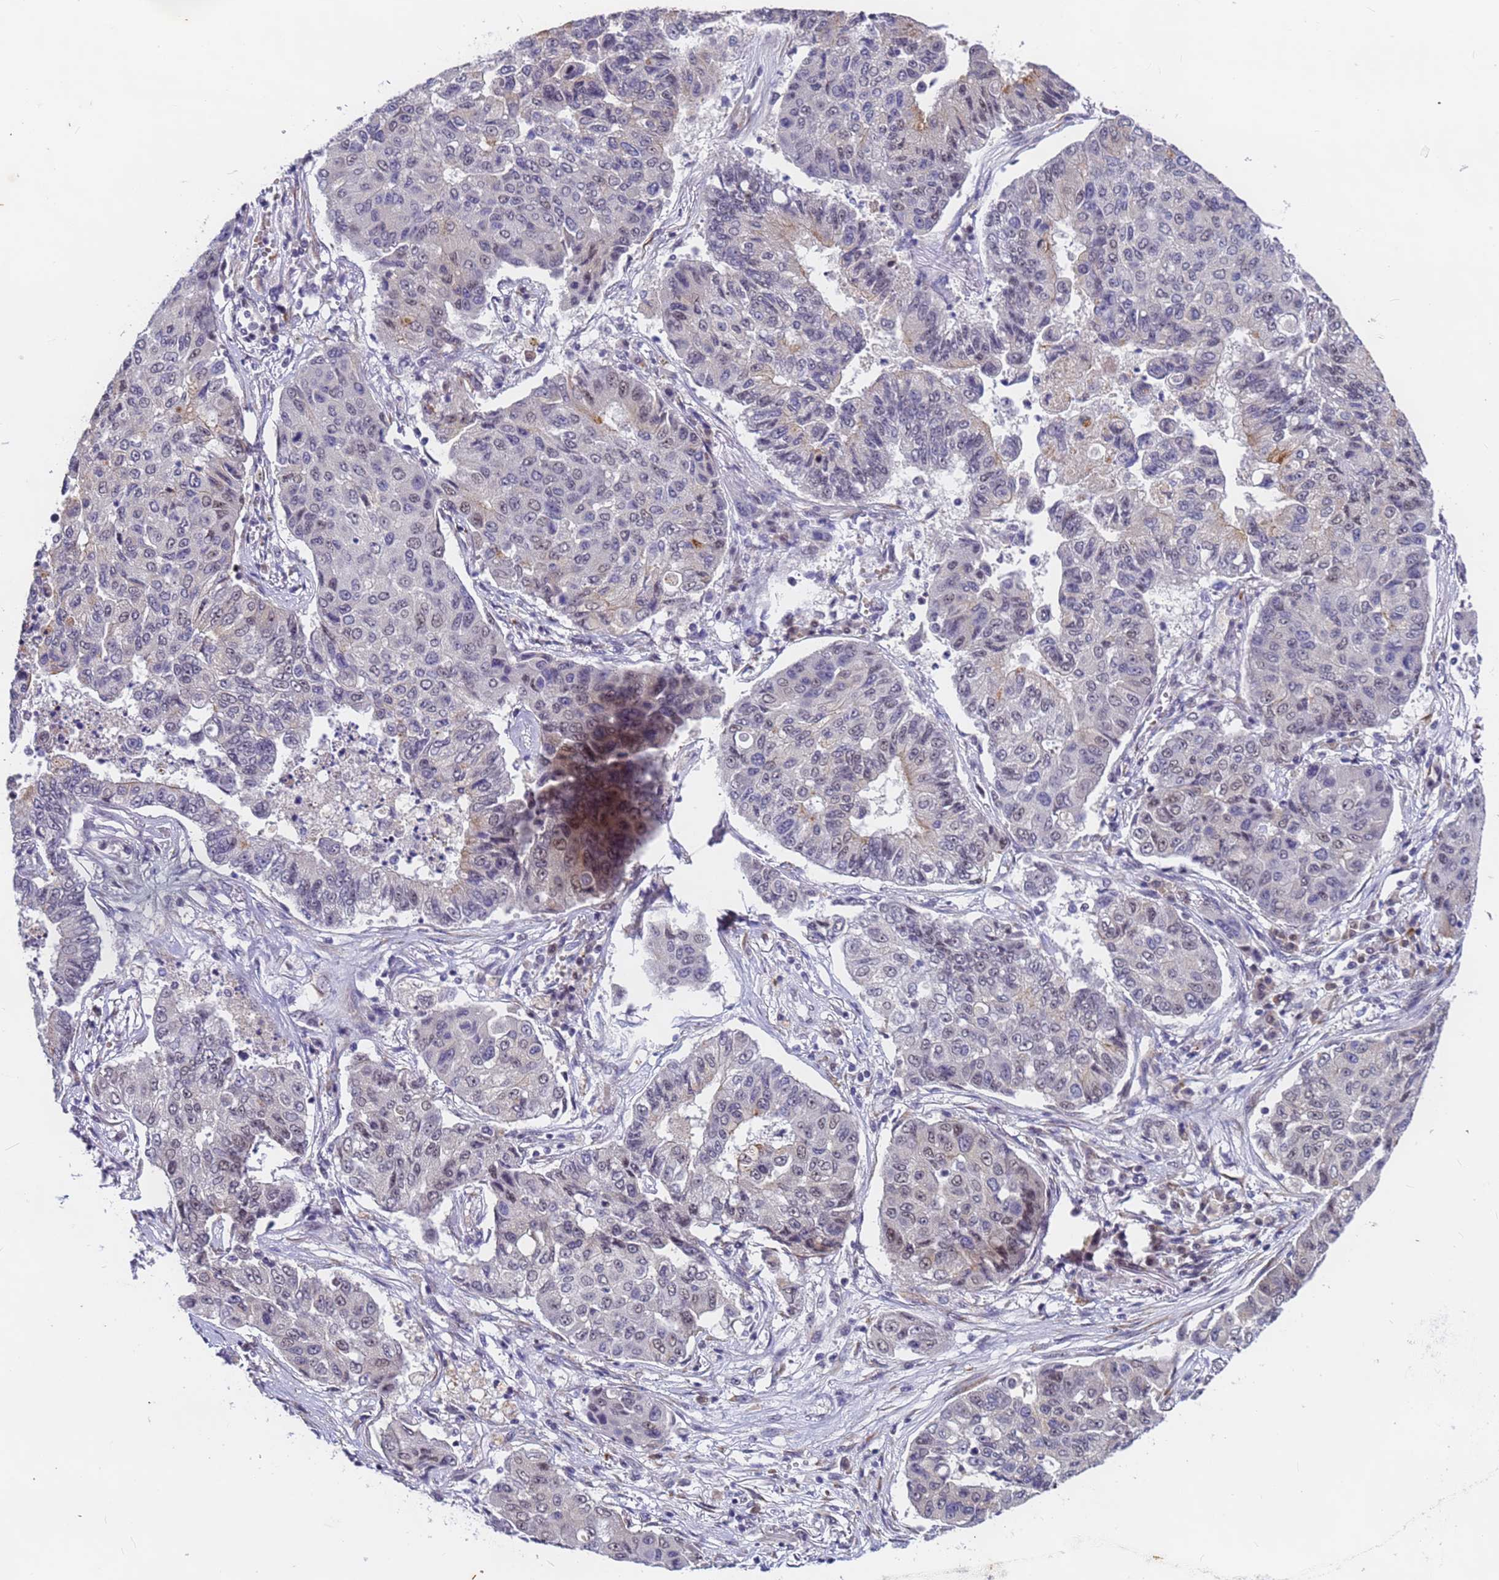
{"staining": {"intensity": "negative", "quantity": "none", "location": "none"}, "tissue": "lung cancer", "cell_type": "Tumor cells", "image_type": "cancer", "snomed": [{"axis": "morphology", "description": "Squamous cell carcinoma, NOS"}, {"axis": "topography", "description": "Lung"}], "caption": "This image is of squamous cell carcinoma (lung) stained with IHC to label a protein in brown with the nuclei are counter-stained blue. There is no staining in tumor cells.", "gene": "FNBP4", "patient": {"sex": "male", "age": 74}}